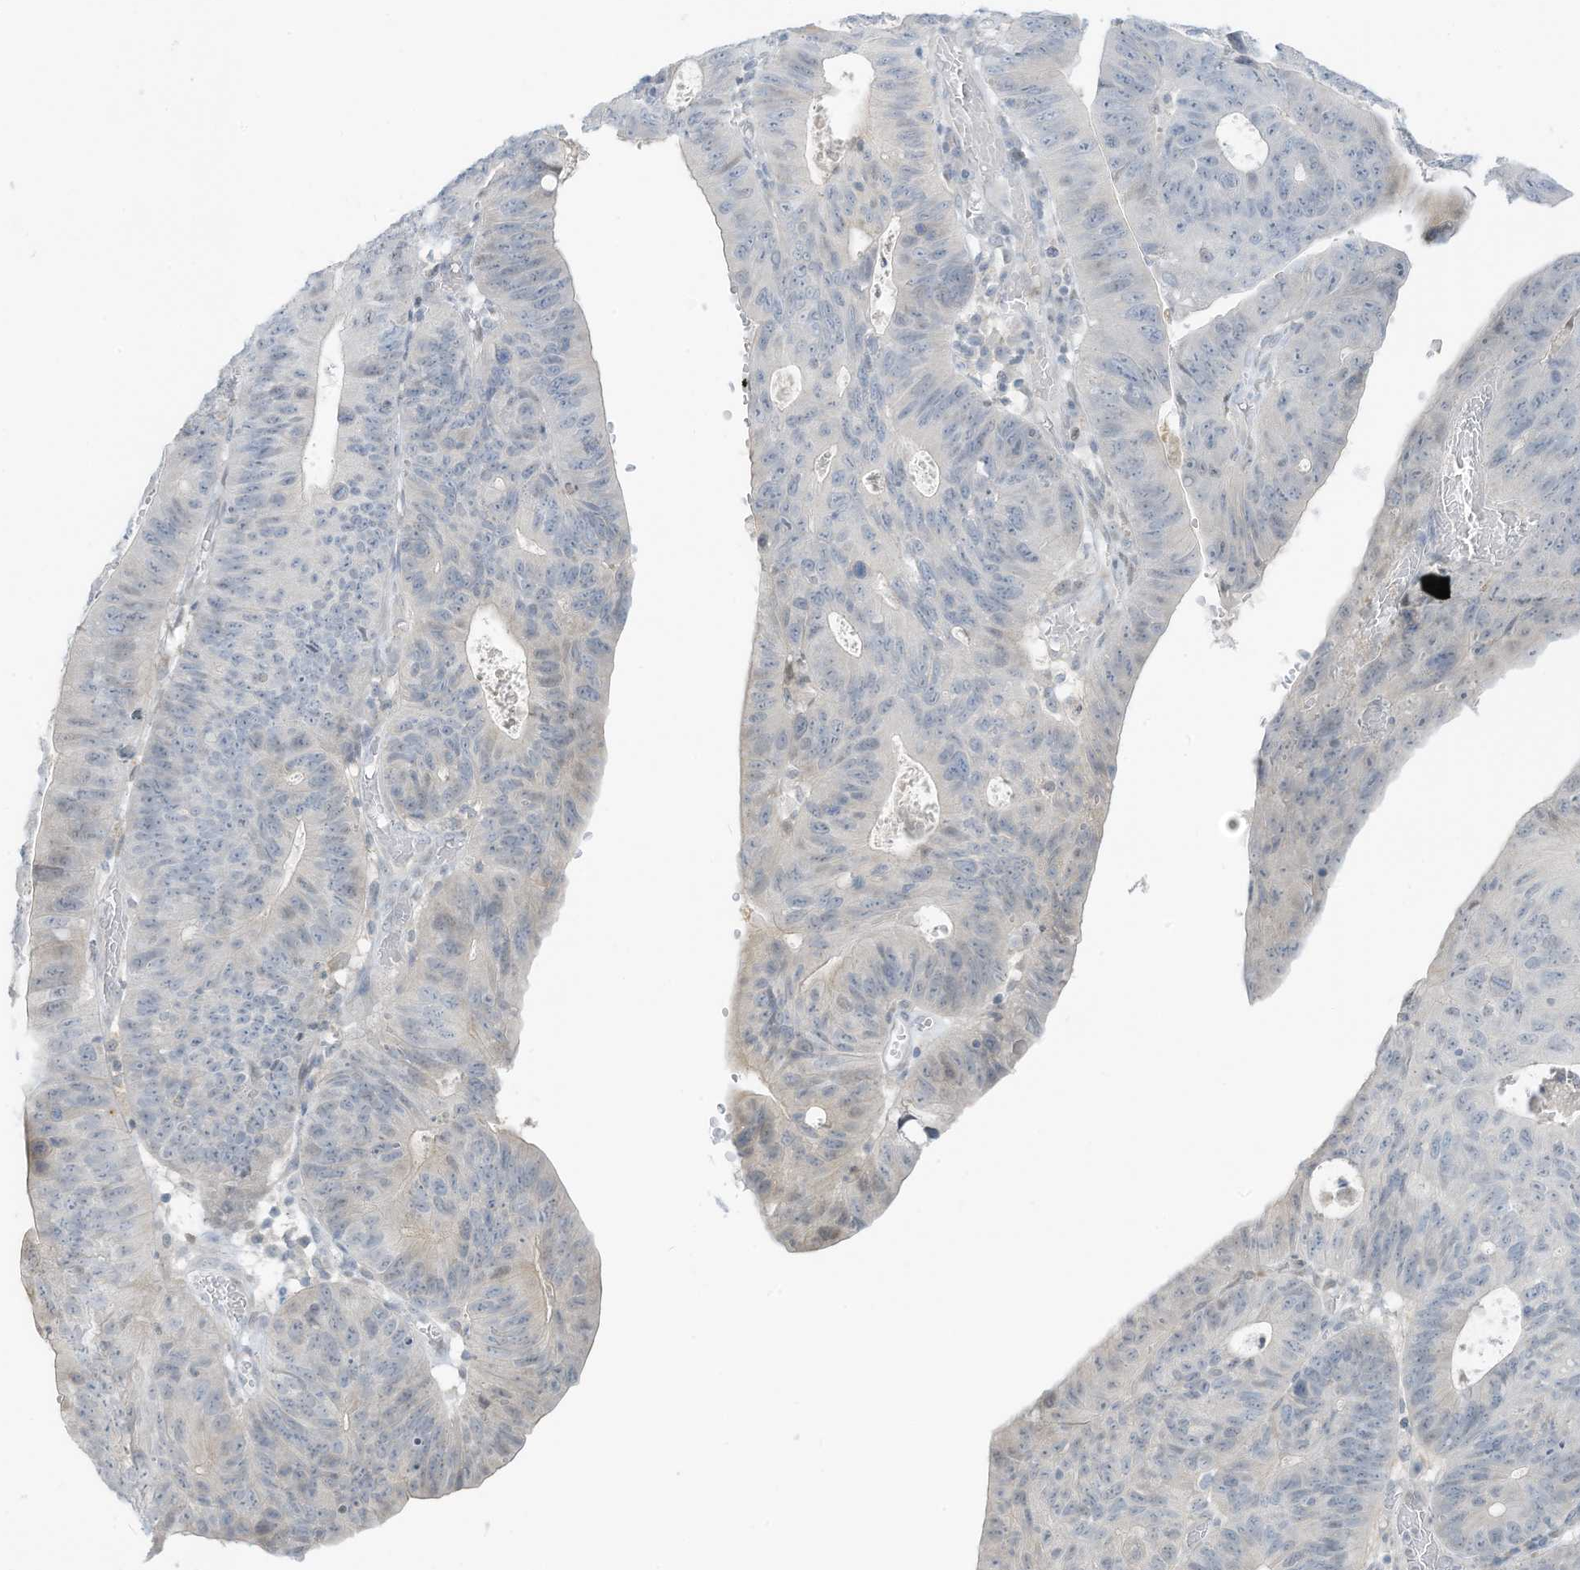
{"staining": {"intensity": "negative", "quantity": "none", "location": "none"}, "tissue": "stomach cancer", "cell_type": "Tumor cells", "image_type": "cancer", "snomed": [{"axis": "morphology", "description": "Adenocarcinoma, NOS"}, {"axis": "topography", "description": "Stomach"}], "caption": "High power microscopy histopathology image of an immunohistochemistry histopathology image of stomach cancer (adenocarcinoma), revealing no significant expression in tumor cells. The staining is performed using DAB (3,3'-diaminobenzidine) brown chromogen with nuclei counter-stained in using hematoxylin.", "gene": "ASPRV1", "patient": {"sex": "male", "age": 59}}